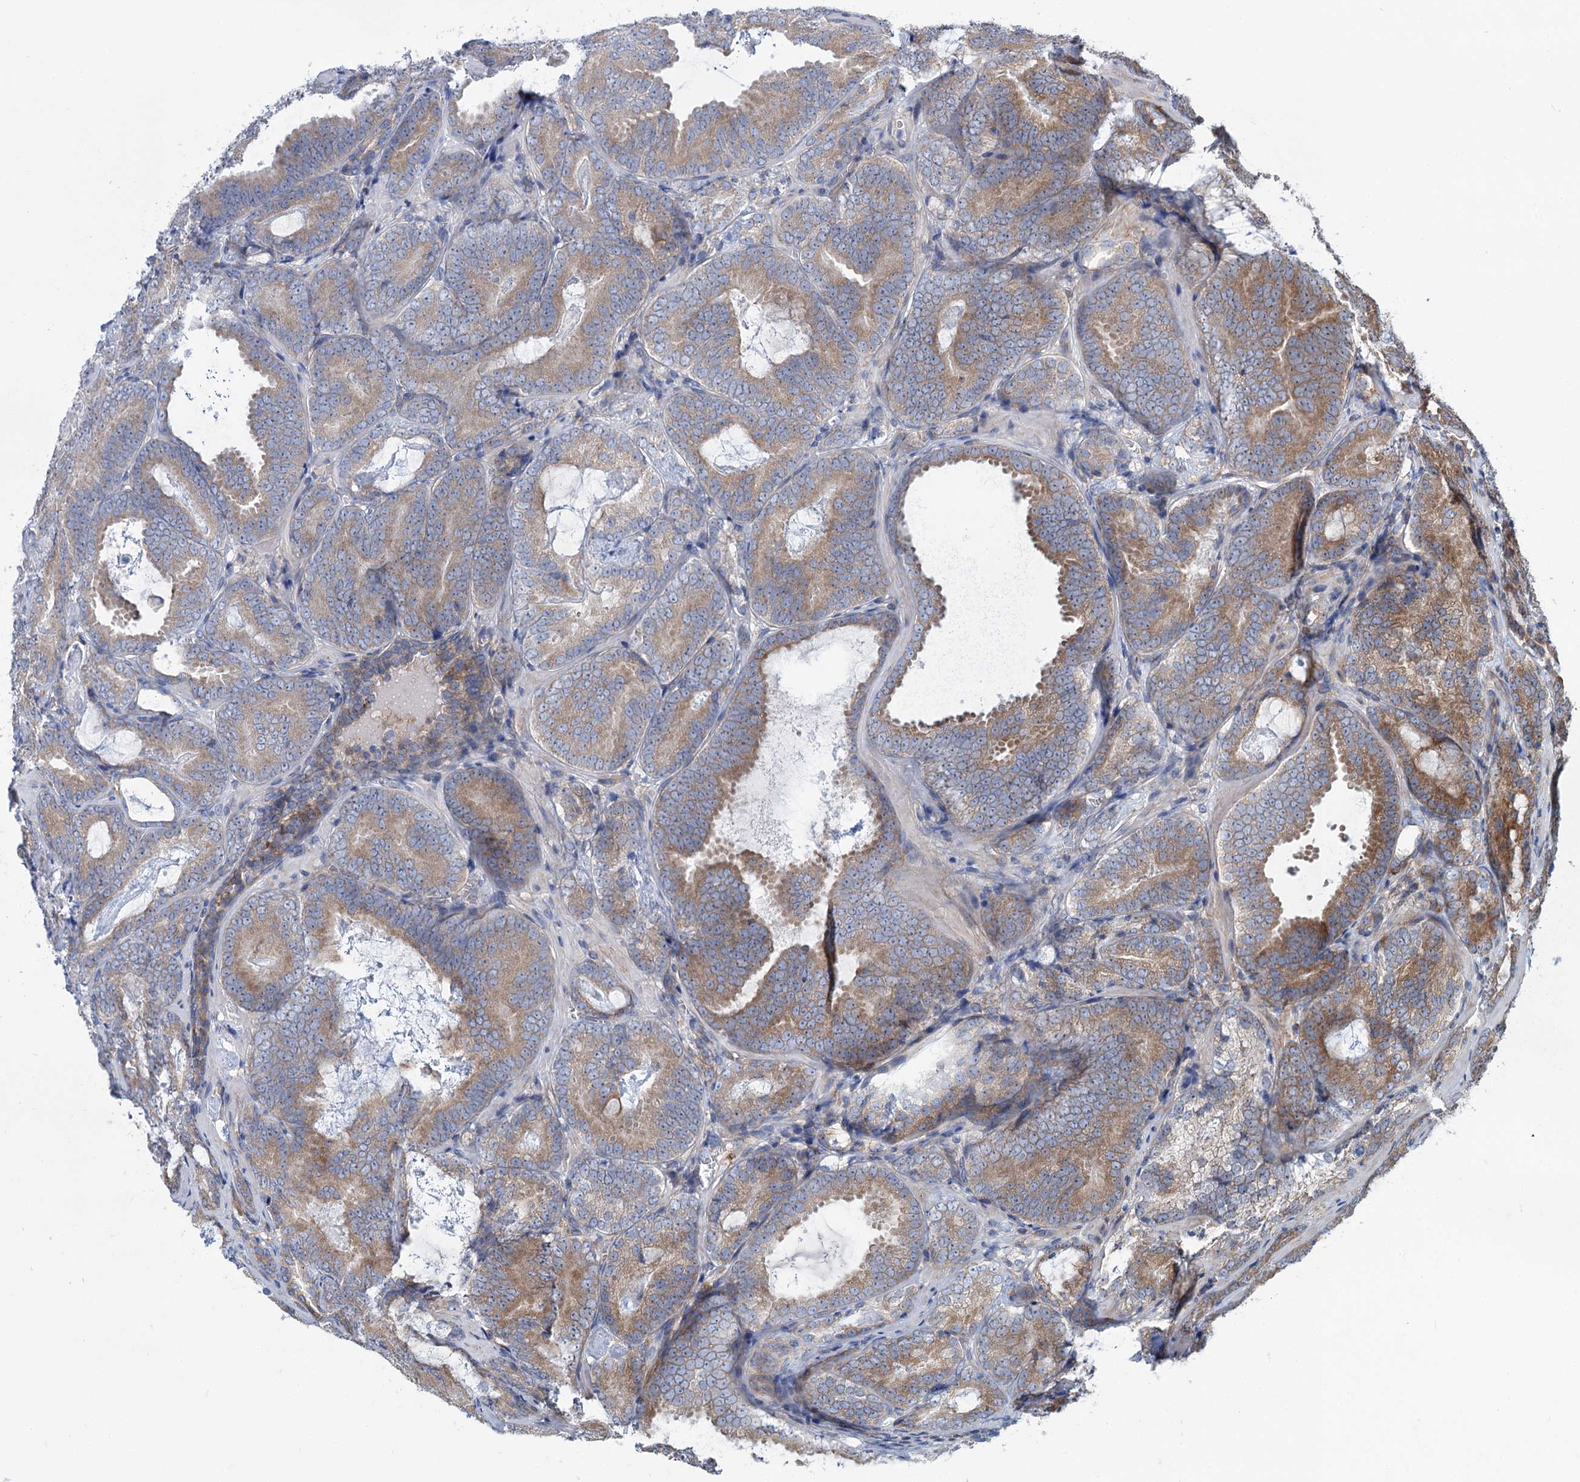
{"staining": {"intensity": "moderate", "quantity": ">75%", "location": "cytoplasmic/membranous"}, "tissue": "prostate cancer", "cell_type": "Tumor cells", "image_type": "cancer", "snomed": [{"axis": "morphology", "description": "Adenocarcinoma, Low grade"}, {"axis": "topography", "description": "Prostate"}], "caption": "This is a photomicrograph of immunohistochemistry (IHC) staining of prostate cancer (adenocarcinoma (low-grade)), which shows moderate expression in the cytoplasmic/membranous of tumor cells.", "gene": "PTDSS2", "patient": {"sex": "male", "age": 60}}